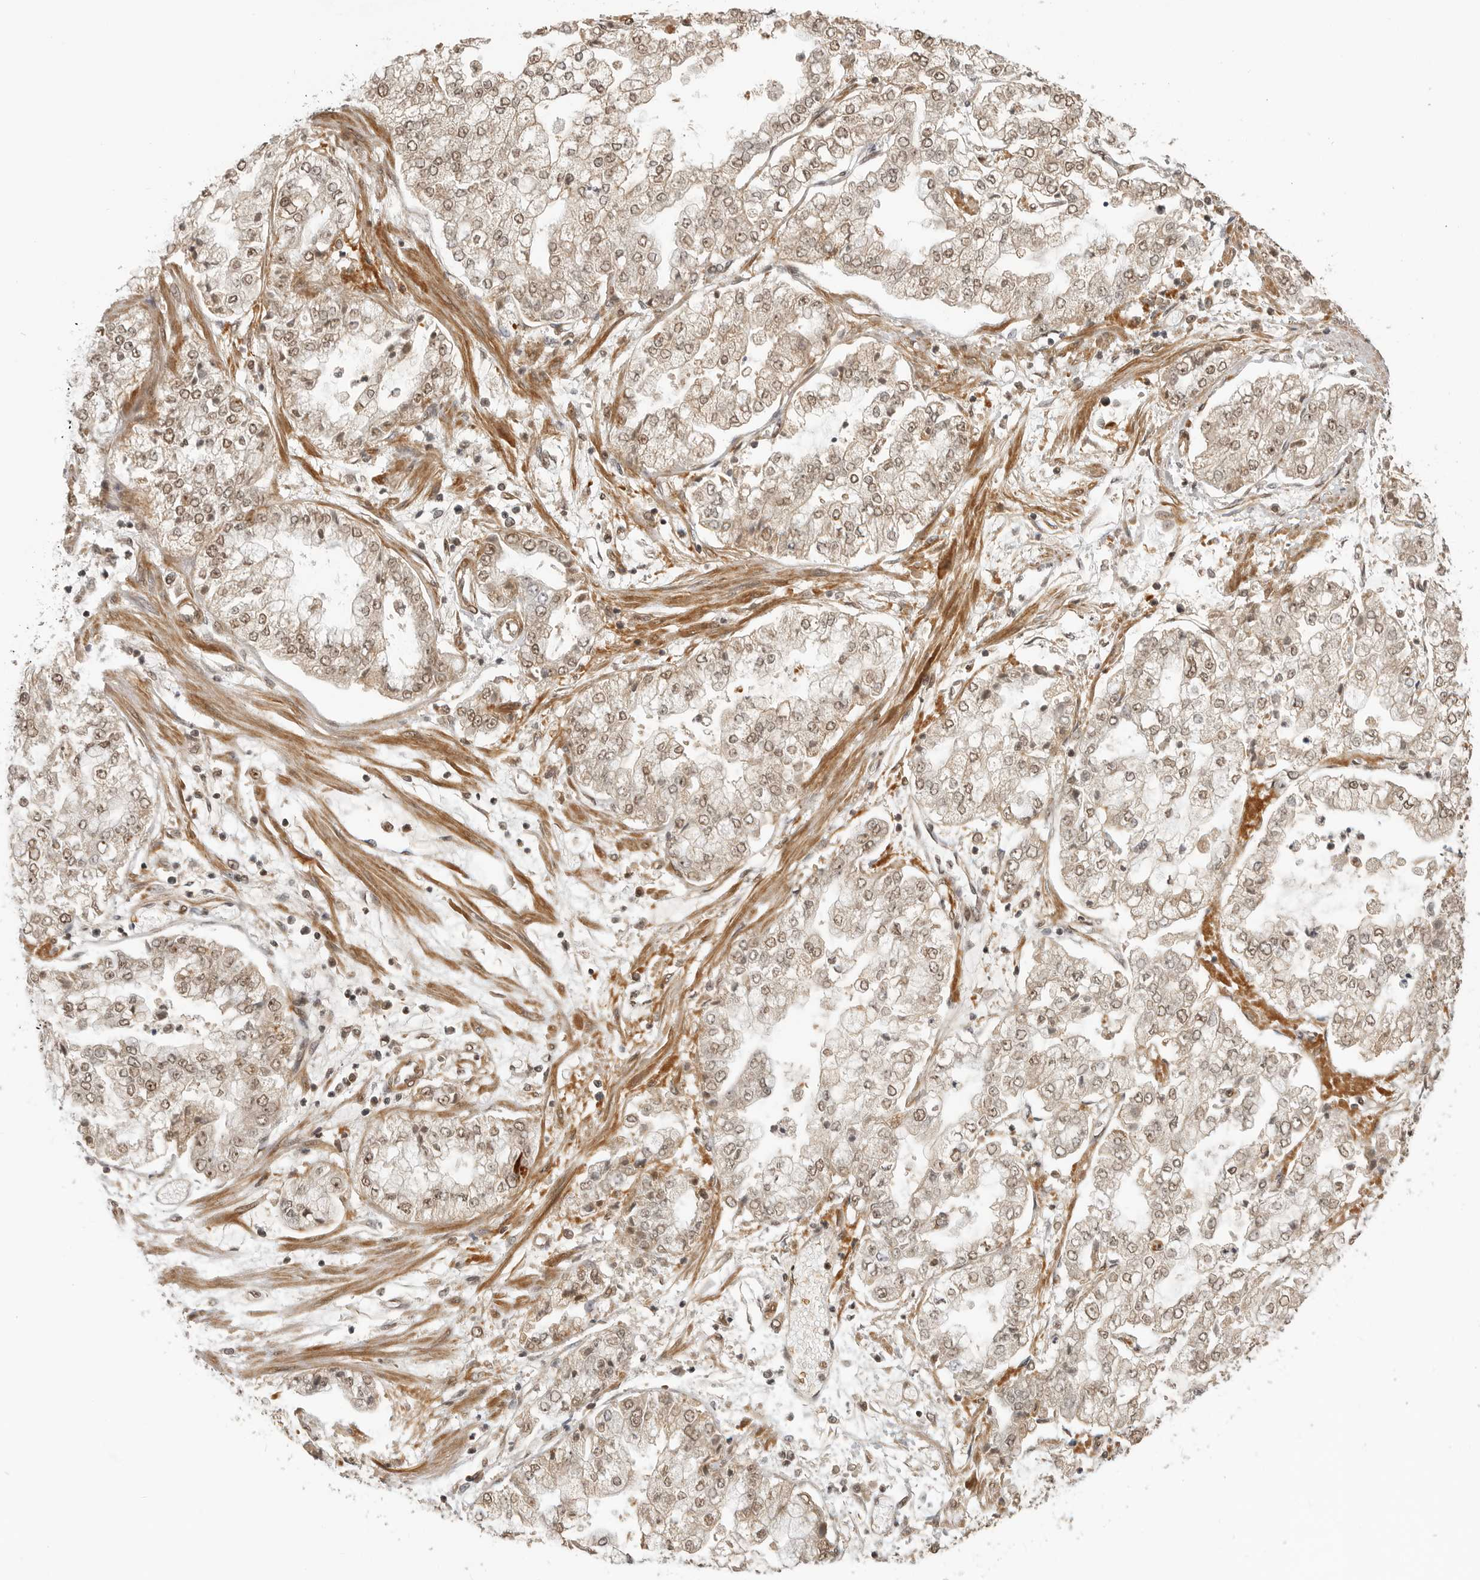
{"staining": {"intensity": "weak", "quantity": ">75%", "location": "nuclear"}, "tissue": "stomach cancer", "cell_type": "Tumor cells", "image_type": "cancer", "snomed": [{"axis": "morphology", "description": "Adenocarcinoma, NOS"}, {"axis": "topography", "description": "Stomach"}], "caption": "Protein expression analysis of human stomach cancer reveals weak nuclear positivity in approximately >75% of tumor cells. The staining is performed using DAB brown chromogen to label protein expression. The nuclei are counter-stained blue using hematoxylin.", "gene": "CLOCK", "patient": {"sex": "male", "age": 76}}